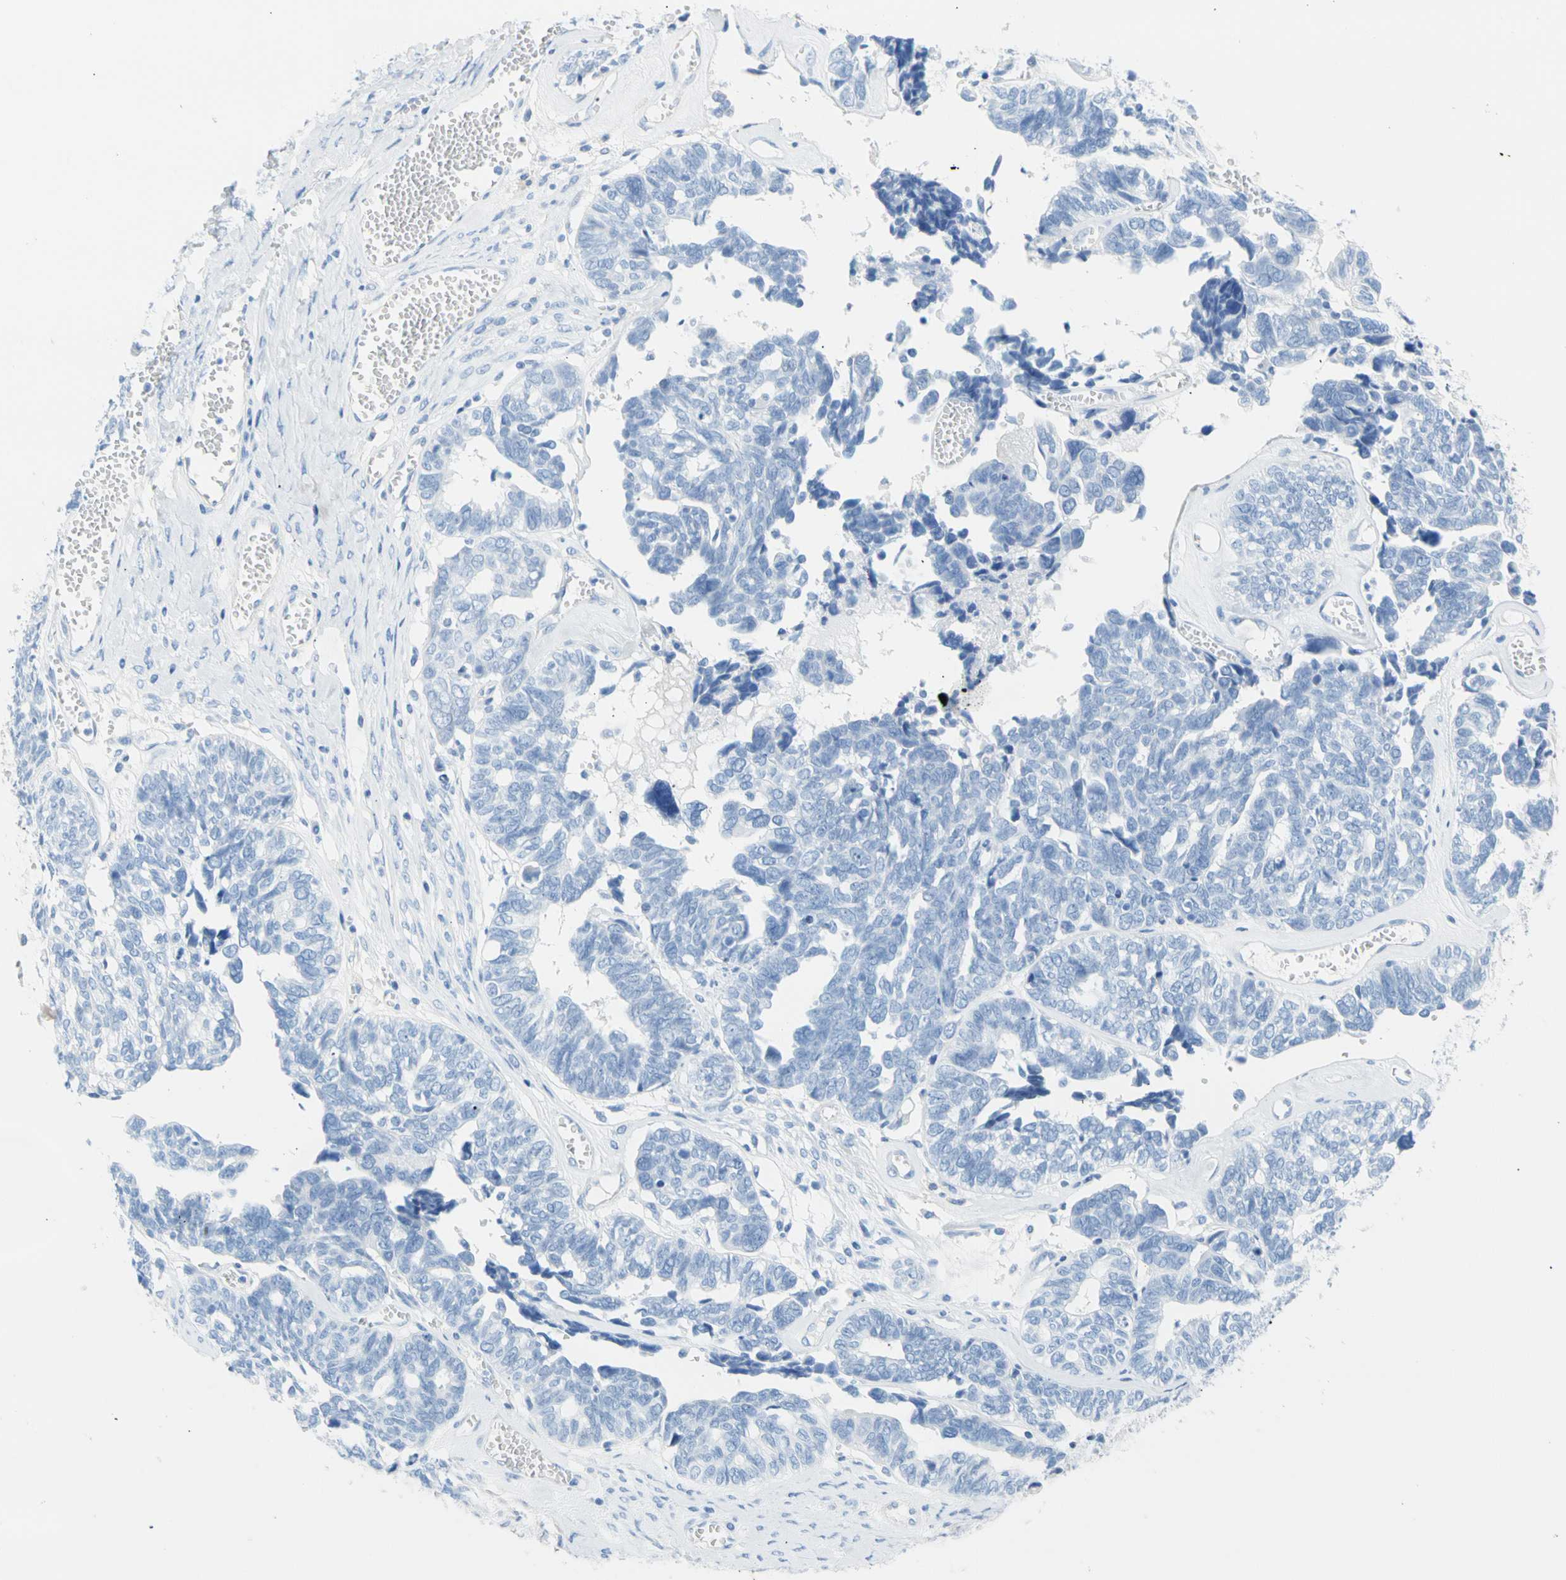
{"staining": {"intensity": "negative", "quantity": "none", "location": "none"}, "tissue": "ovarian cancer", "cell_type": "Tumor cells", "image_type": "cancer", "snomed": [{"axis": "morphology", "description": "Cystadenocarcinoma, serous, NOS"}, {"axis": "topography", "description": "Ovary"}], "caption": "Immunohistochemistry photomicrograph of neoplastic tissue: ovarian serous cystadenocarcinoma stained with DAB shows no significant protein positivity in tumor cells. Nuclei are stained in blue.", "gene": "CEL", "patient": {"sex": "female", "age": 79}}